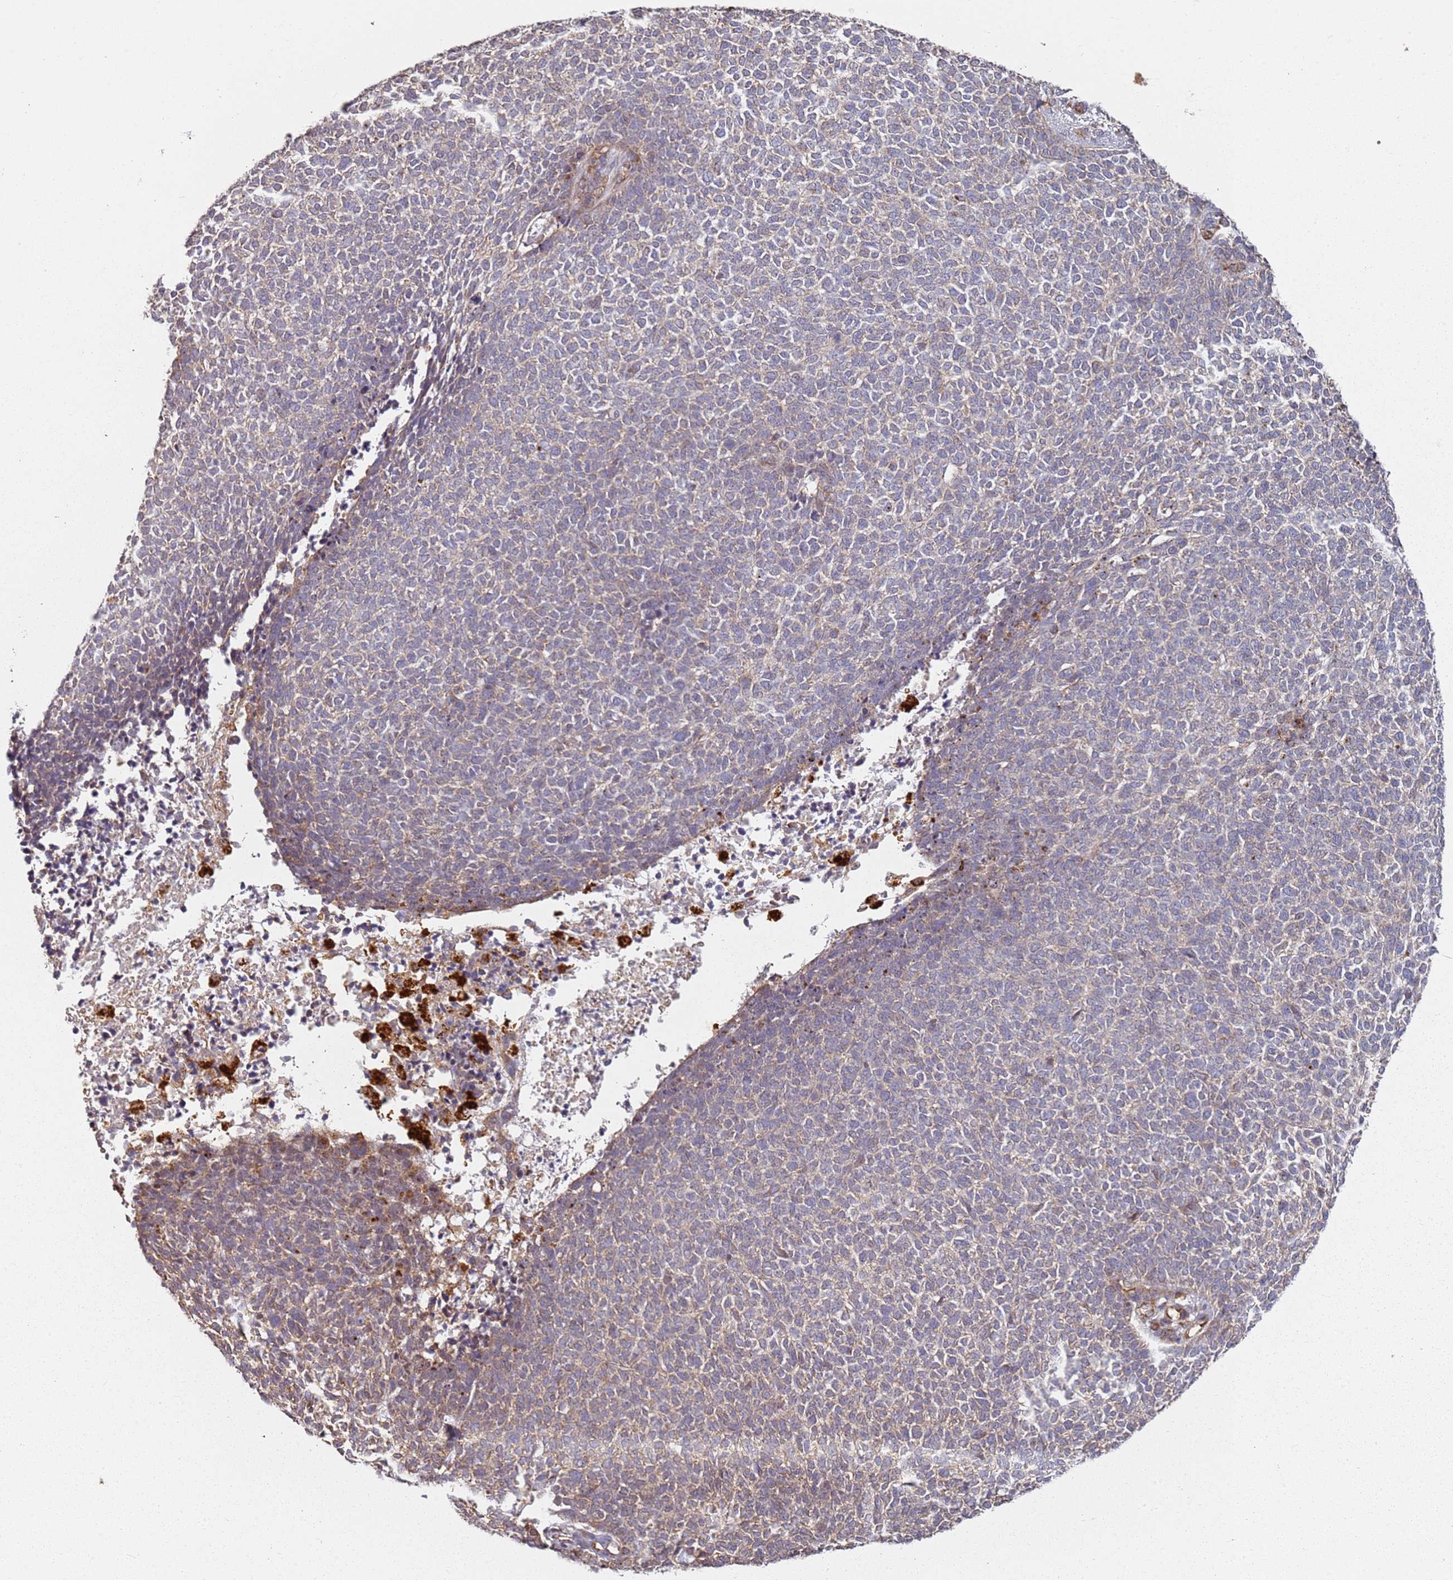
{"staining": {"intensity": "moderate", "quantity": "<25%", "location": "cytoplasmic/membranous"}, "tissue": "skin cancer", "cell_type": "Tumor cells", "image_type": "cancer", "snomed": [{"axis": "morphology", "description": "Basal cell carcinoma"}, {"axis": "topography", "description": "Skin"}], "caption": "Protein analysis of skin basal cell carcinoma tissue shows moderate cytoplasmic/membranous staining in about <25% of tumor cells.", "gene": "SCGB2B2", "patient": {"sex": "female", "age": 84}}